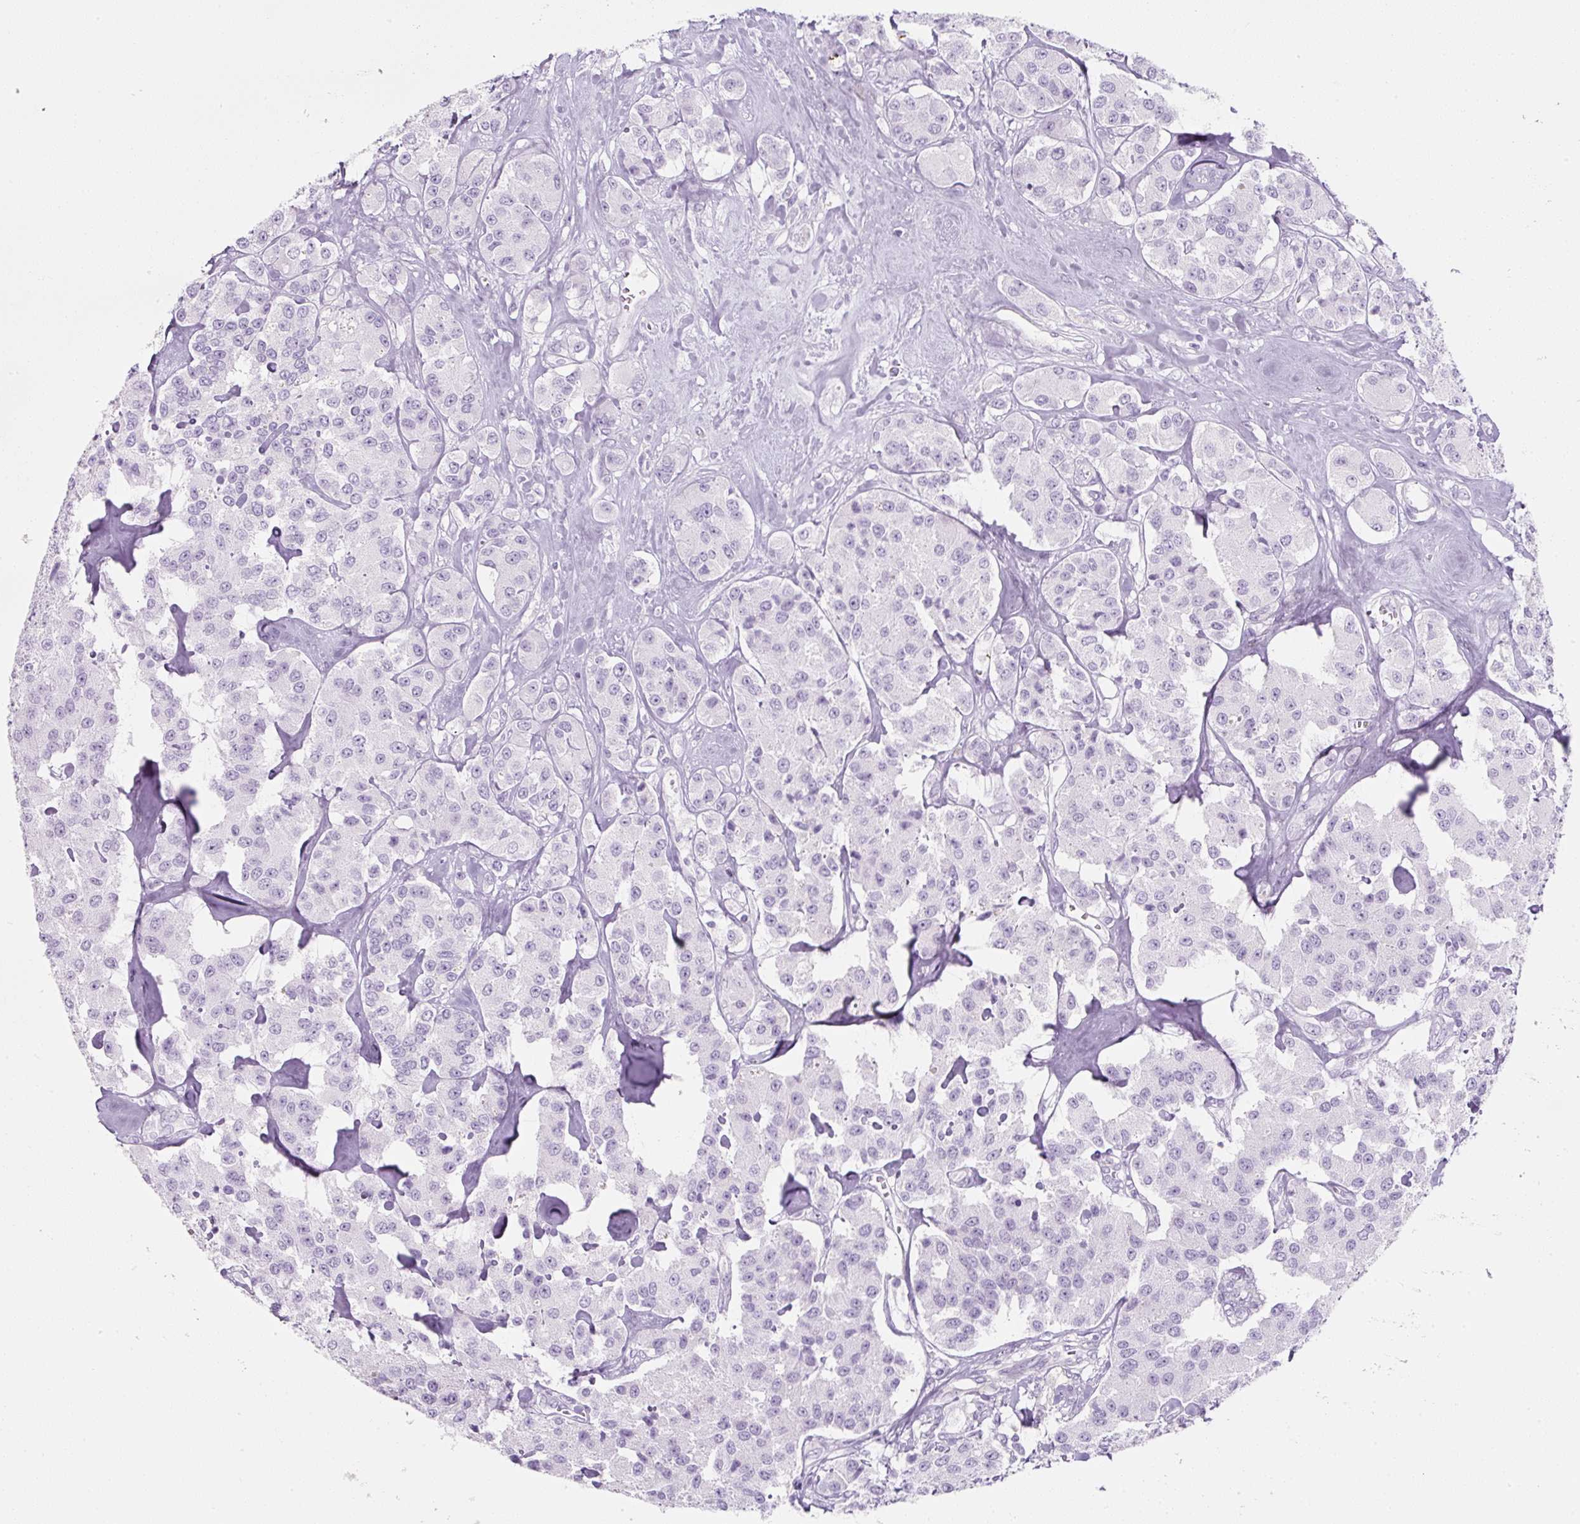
{"staining": {"intensity": "negative", "quantity": "none", "location": "none"}, "tissue": "carcinoid", "cell_type": "Tumor cells", "image_type": "cancer", "snomed": [{"axis": "morphology", "description": "Carcinoid, malignant, NOS"}, {"axis": "topography", "description": "Pancreas"}], "caption": "This is an immunohistochemistry photomicrograph of carcinoid. There is no staining in tumor cells.", "gene": "PF4V1", "patient": {"sex": "male", "age": 41}}